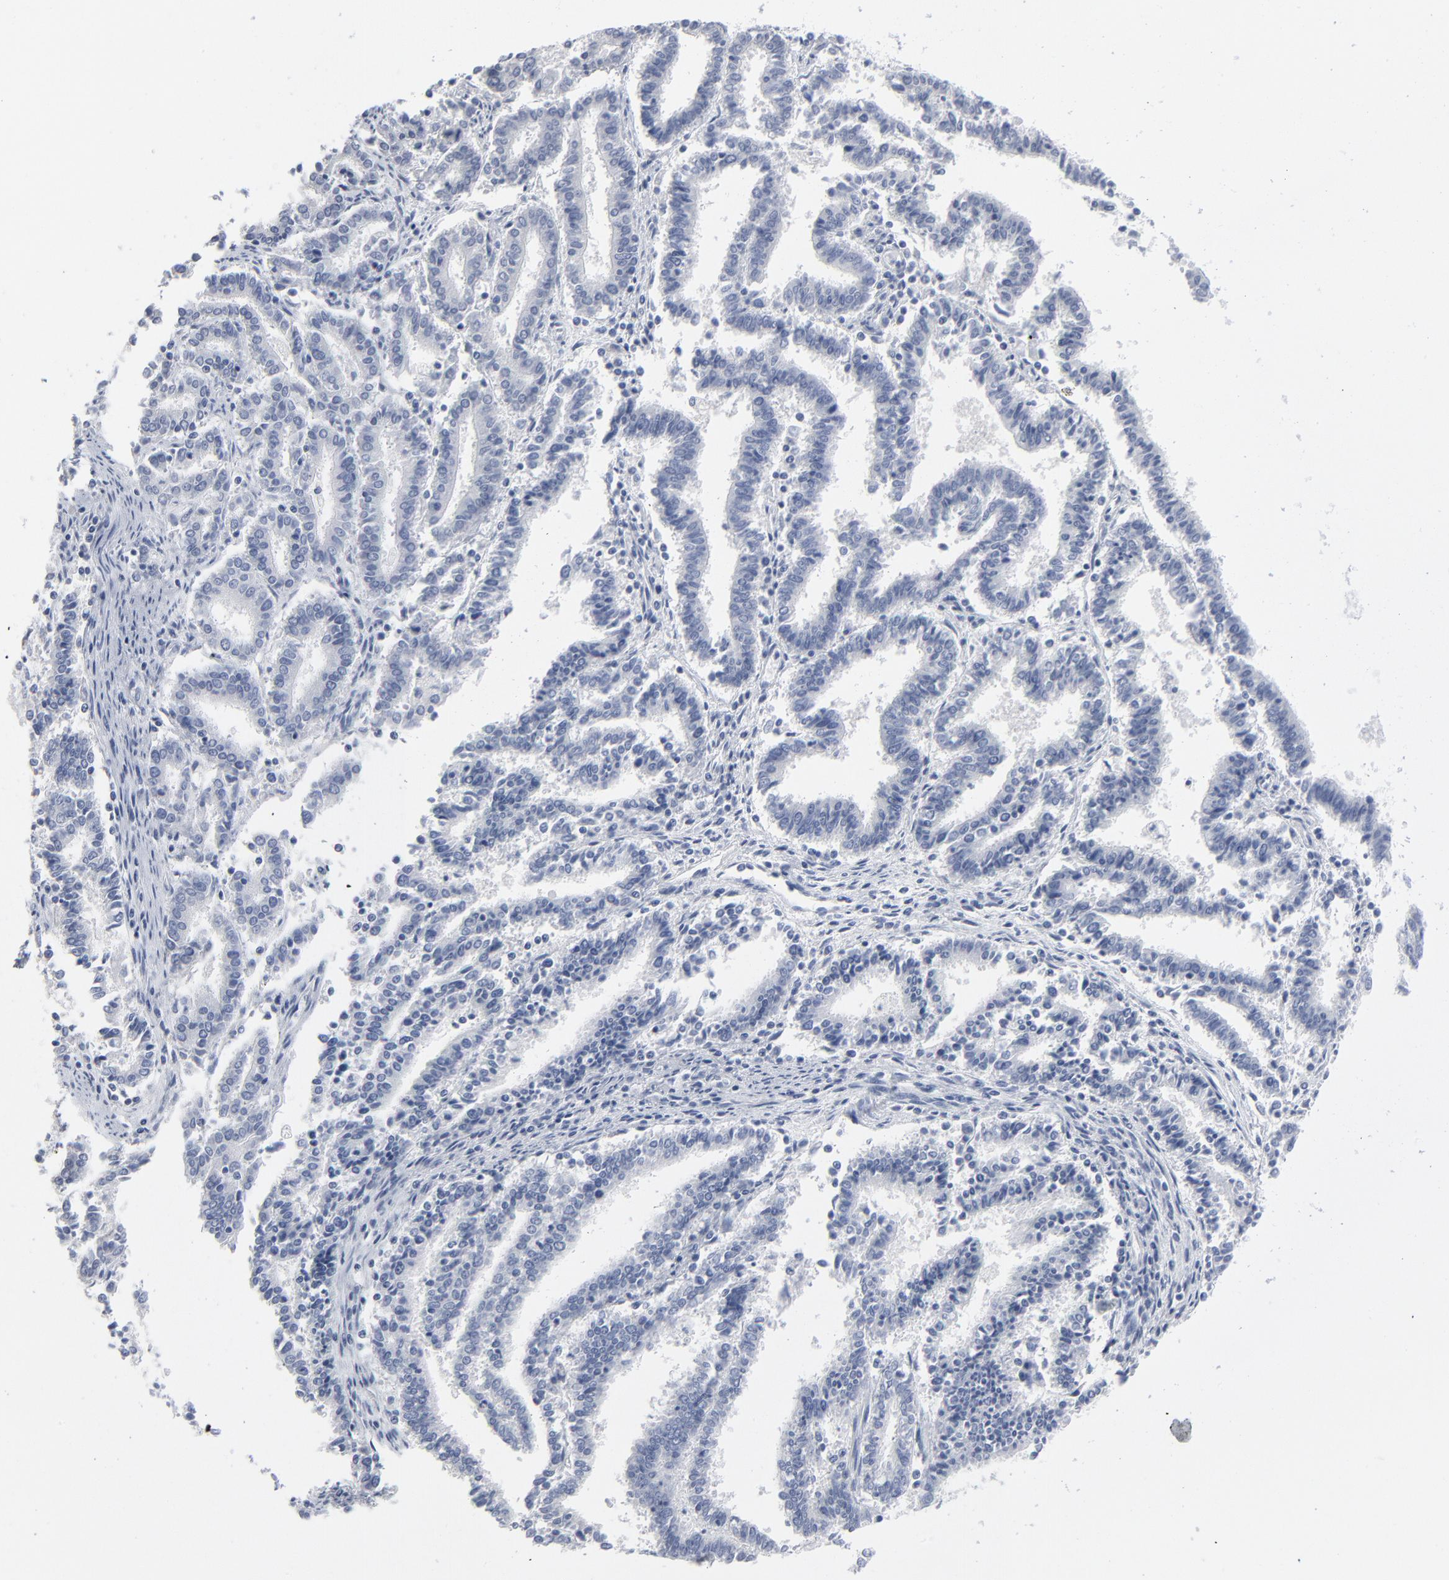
{"staining": {"intensity": "negative", "quantity": "none", "location": "none"}, "tissue": "endometrial cancer", "cell_type": "Tumor cells", "image_type": "cancer", "snomed": [{"axis": "morphology", "description": "Adenocarcinoma, NOS"}, {"axis": "topography", "description": "Uterus"}], "caption": "A histopathology image of adenocarcinoma (endometrial) stained for a protein reveals no brown staining in tumor cells.", "gene": "PAGE1", "patient": {"sex": "female", "age": 83}}